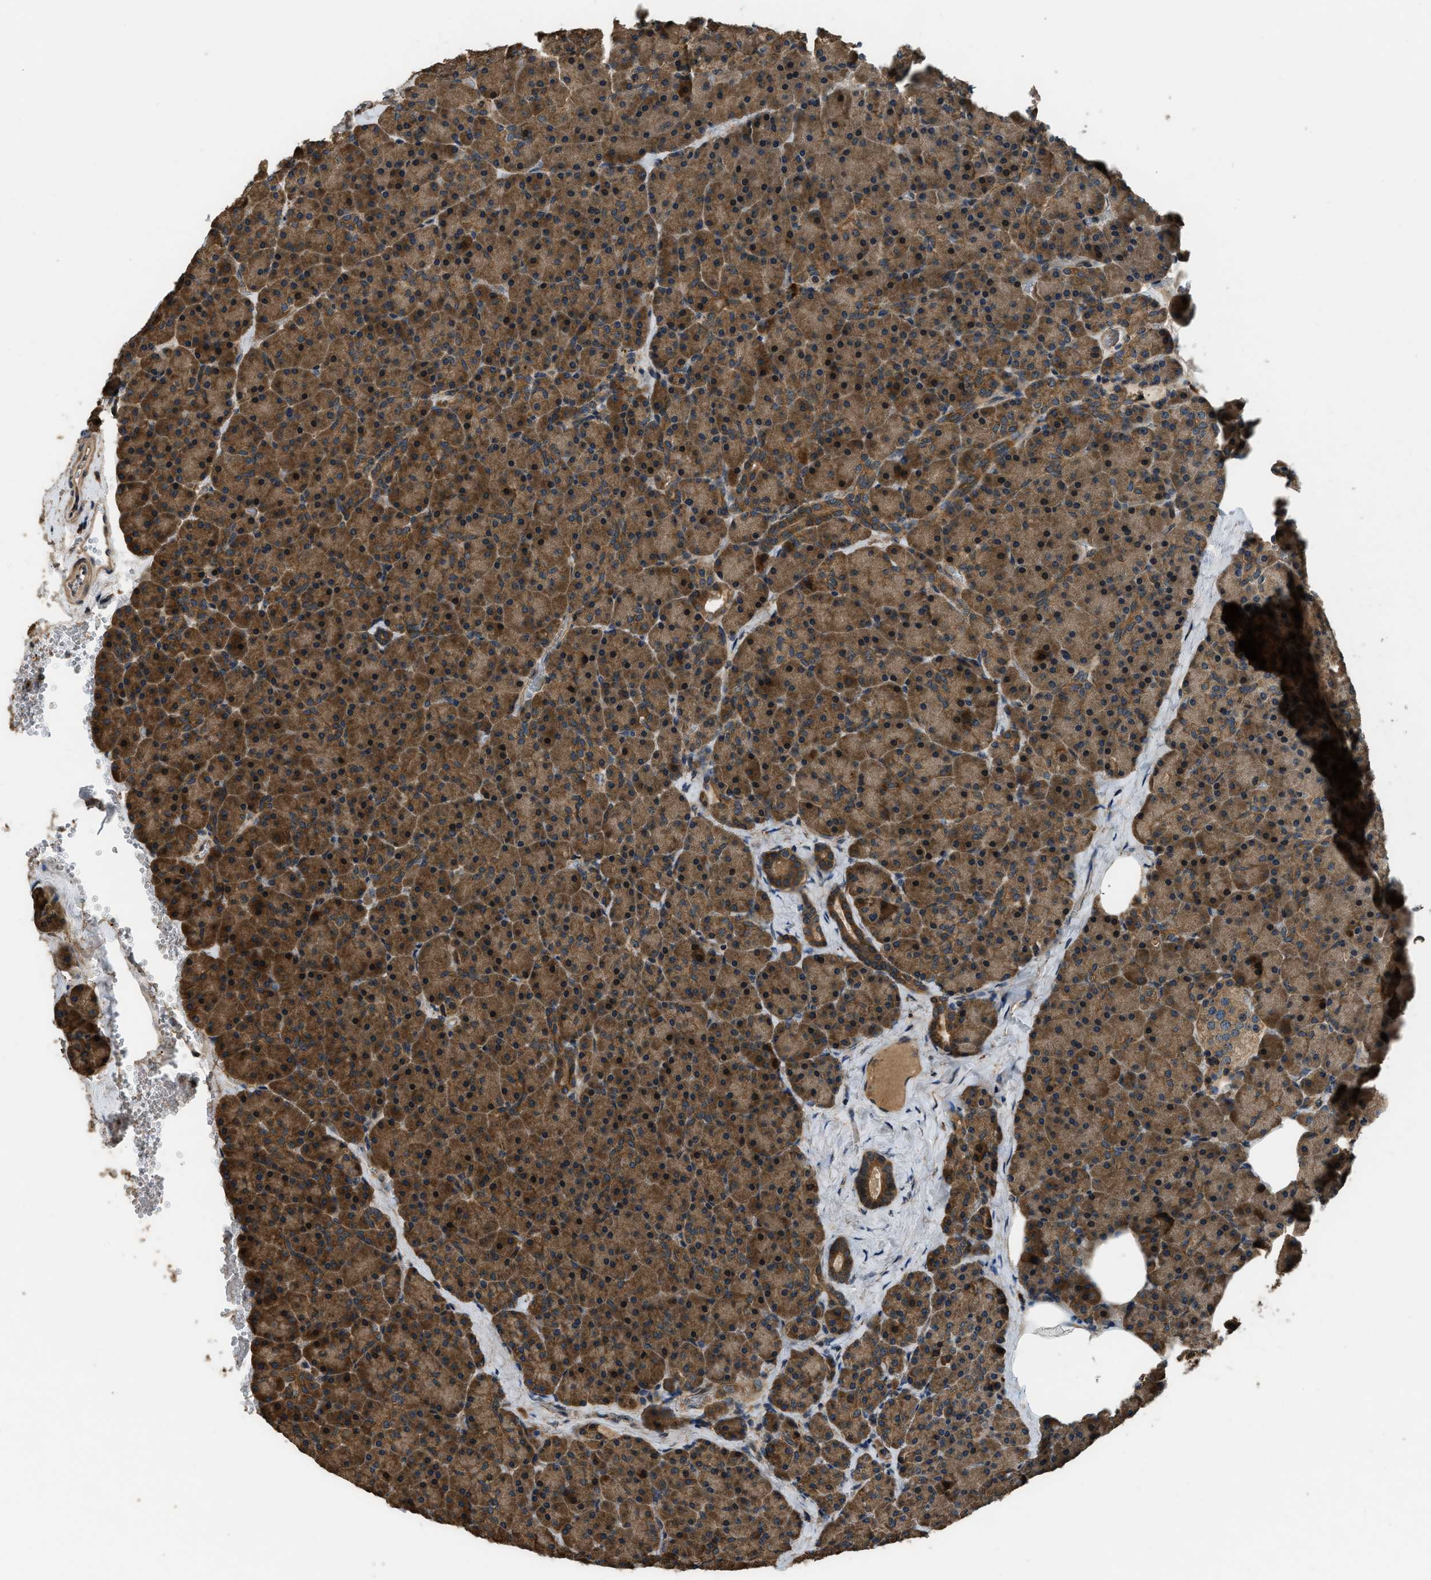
{"staining": {"intensity": "strong", "quantity": ">75%", "location": "cytoplasmic/membranous"}, "tissue": "pancreas", "cell_type": "Exocrine glandular cells", "image_type": "normal", "snomed": [{"axis": "morphology", "description": "Normal tissue, NOS"}, {"axis": "morphology", "description": "Carcinoid, malignant, NOS"}, {"axis": "topography", "description": "Pancreas"}], "caption": "Pancreas was stained to show a protein in brown. There is high levels of strong cytoplasmic/membranous positivity in about >75% of exocrine glandular cells. (DAB IHC with brightfield microscopy, high magnification).", "gene": "GGH", "patient": {"sex": "female", "age": 35}}